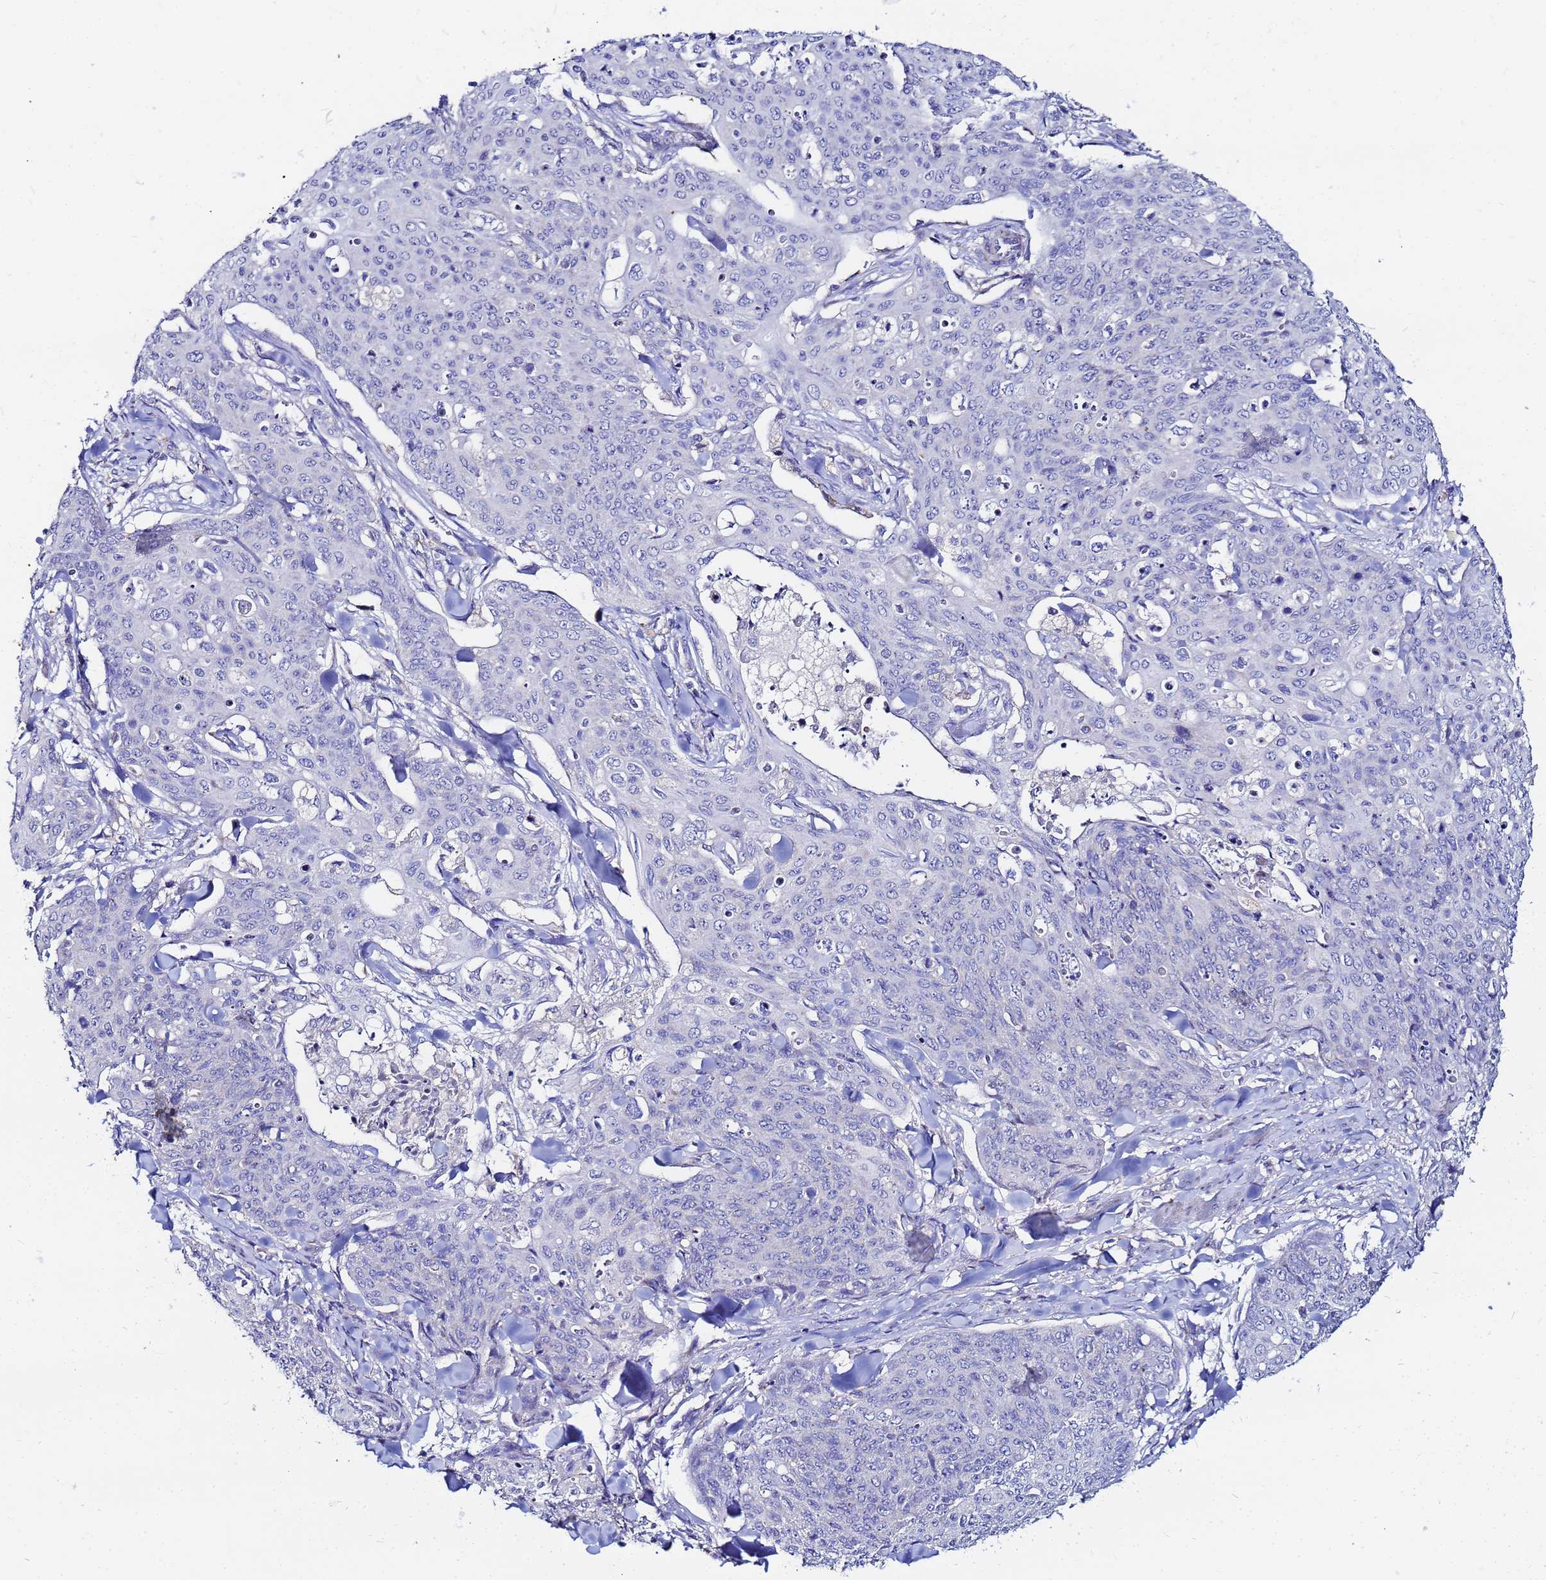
{"staining": {"intensity": "negative", "quantity": "none", "location": "none"}, "tissue": "skin cancer", "cell_type": "Tumor cells", "image_type": "cancer", "snomed": [{"axis": "morphology", "description": "Squamous cell carcinoma, NOS"}, {"axis": "topography", "description": "Skin"}, {"axis": "topography", "description": "Vulva"}], "caption": "Tumor cells show no significant protein staining in skin squamous cell carcinoma. (Brightfield microscopy of DAB (3,3'-diaminobenzidine) immunohistochemistry at high magnification).", "gene": "FAHD2A", "patient": {"sex": "female", "age": 85}}